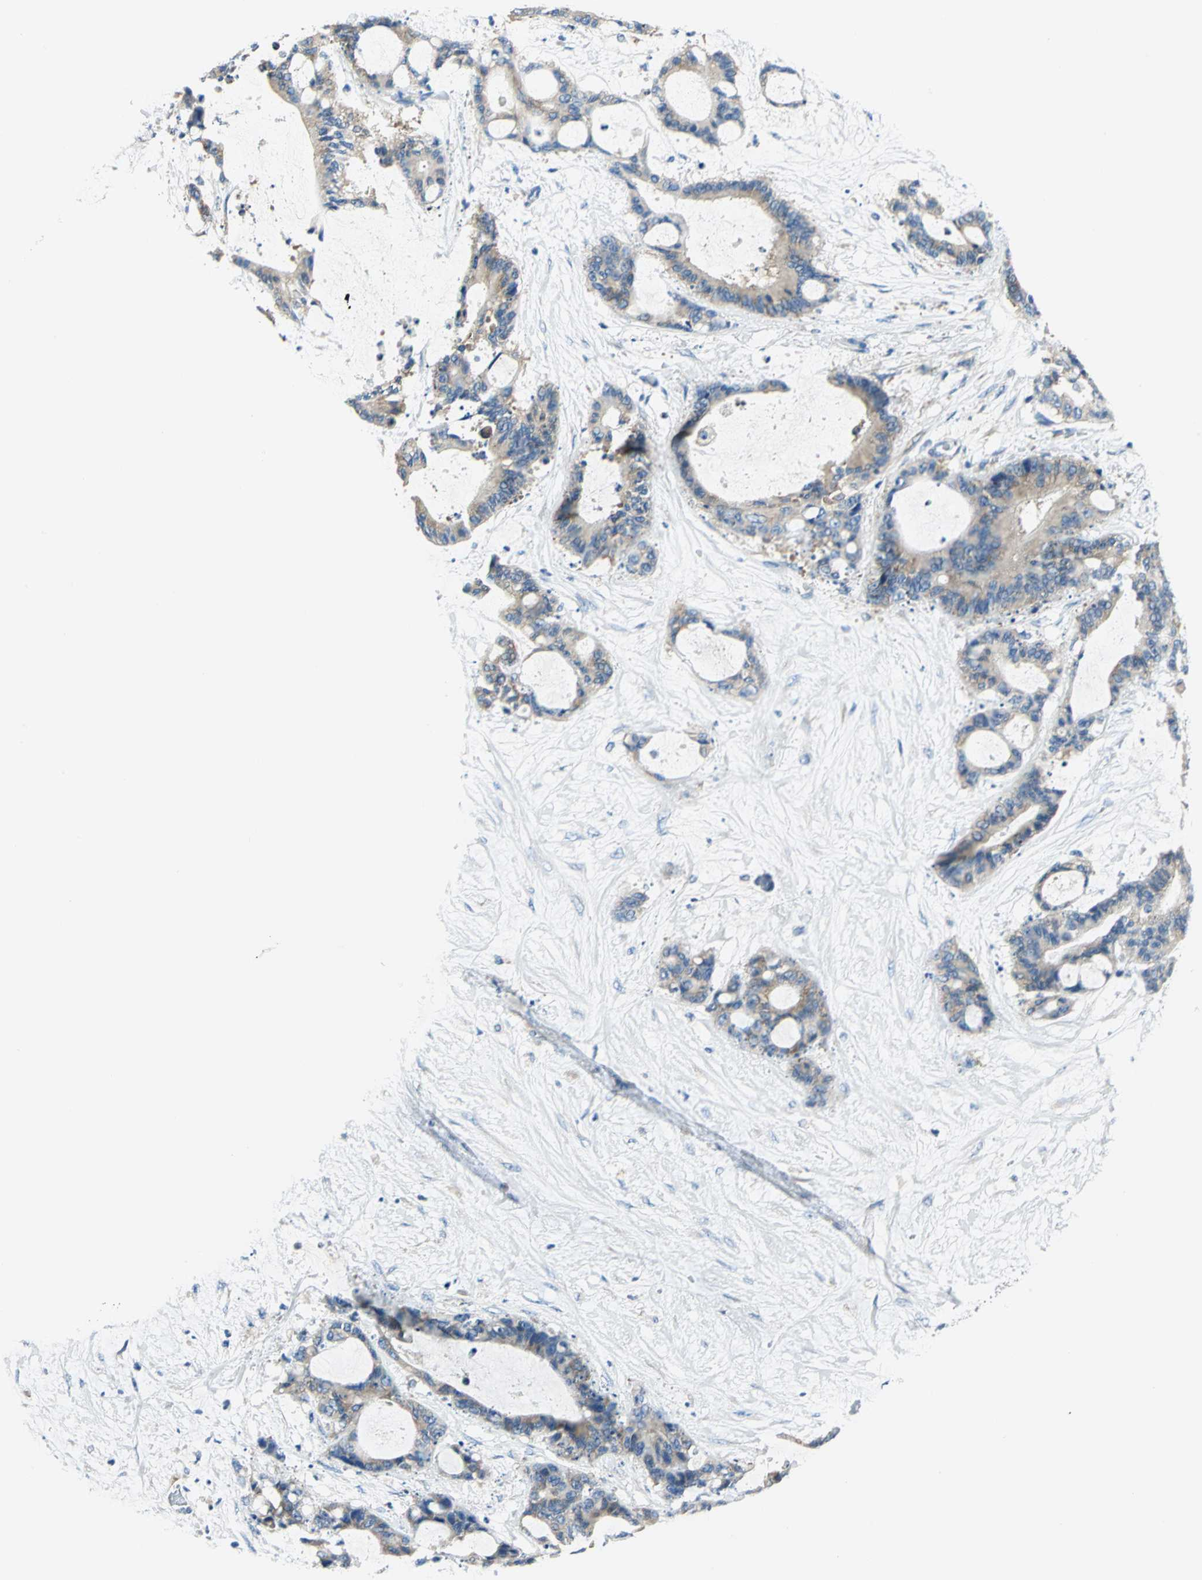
{"staining": {"intensity": "weak", "quantity": ">75%", "location": "cytoplasmic/membranous"}, "tissue": "liver cancer", "cell_type": "Tumor cells", "image_type": "cancer", "snomed": [{"axis": "morphology", "description": "Cholangiocarcinoma"}, {"axis": "topography", "description": "Liver"}], "caption": "A brown stain highlights weak cytoplasmic/membranous staining of a protein in human liver cancer (cholangiocarcinoma) tumor cells. (DAB (3,3'-diaminobenzidine) IHC with brightfield microscopy, high magnification).", "gene": "TRIM25", "patient": {"sex": "female", "age": 73}}